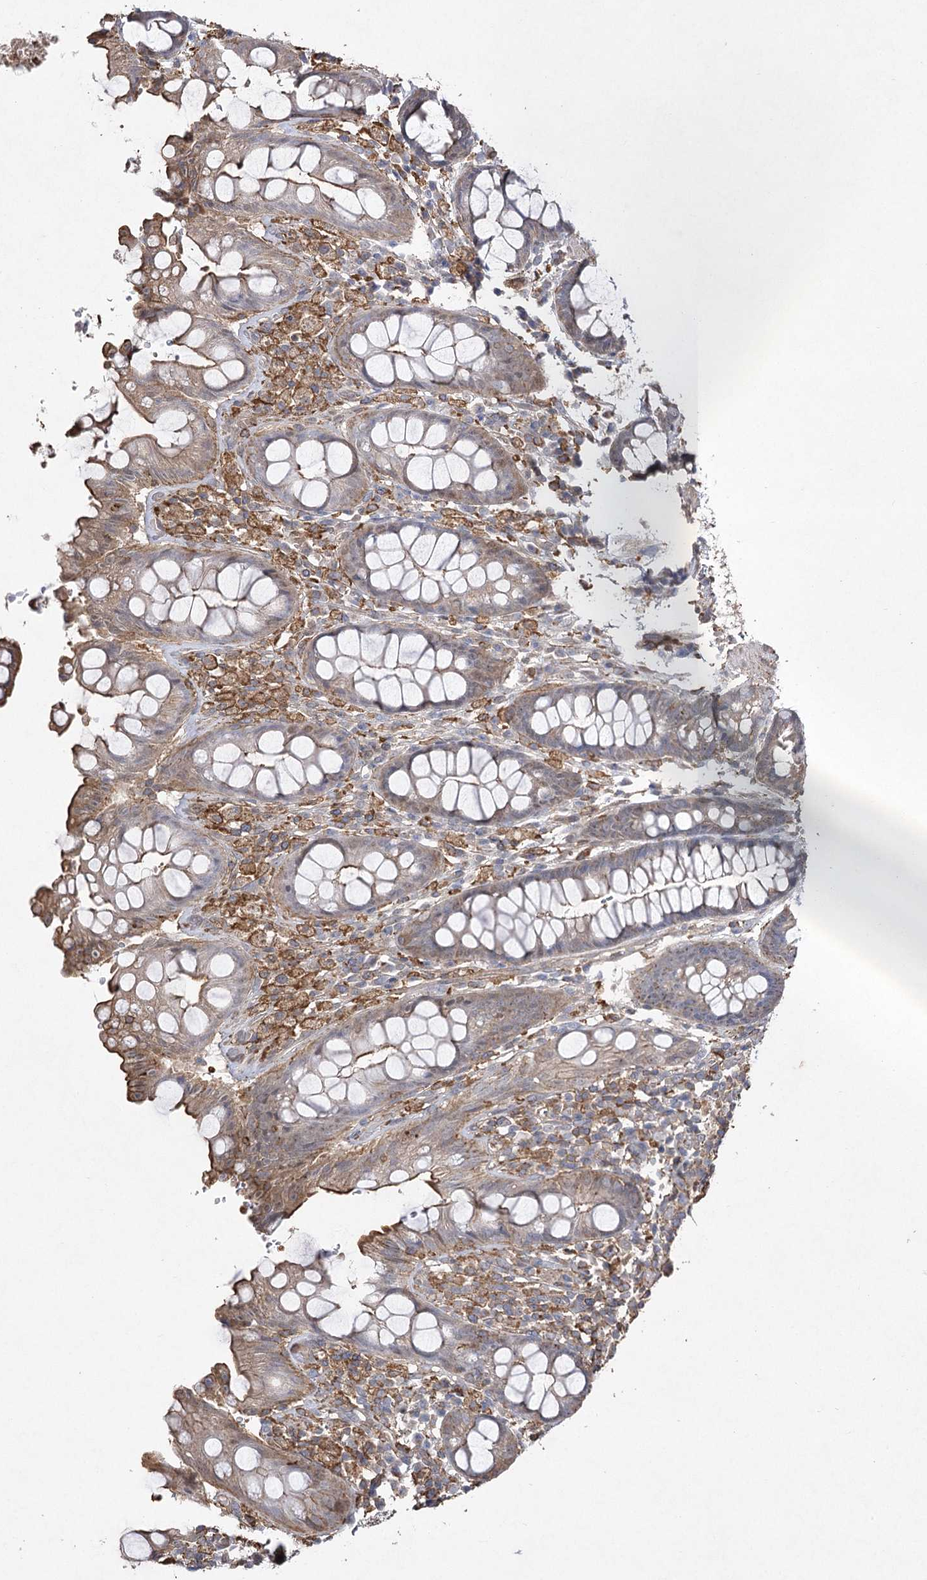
{"staining": {"intensity": "moderate", "quantity": "<25%", "location": "cytoplasmic/membranous"}, "tissue": "rectum", "cell_type": "Glandular cells", "image_type": "normal", "snomed": [{"axis": "morphology", "description": "Normal tissue, NOS"}, {"axis": "topography", "description": "Rectum"}], "caption": "Rectum stained with DAB (3,3'-diaminobenzidine) immunohistochemistry (IHC) demonstrates low levels of moderate cytoplasmic/membranous staining in about <25% of glandular cells. (DAB = brown stain, brightfield microscopy at high magnification).", "gene": "OBSL1", "patient": {"sex": "male", "age": 64}}